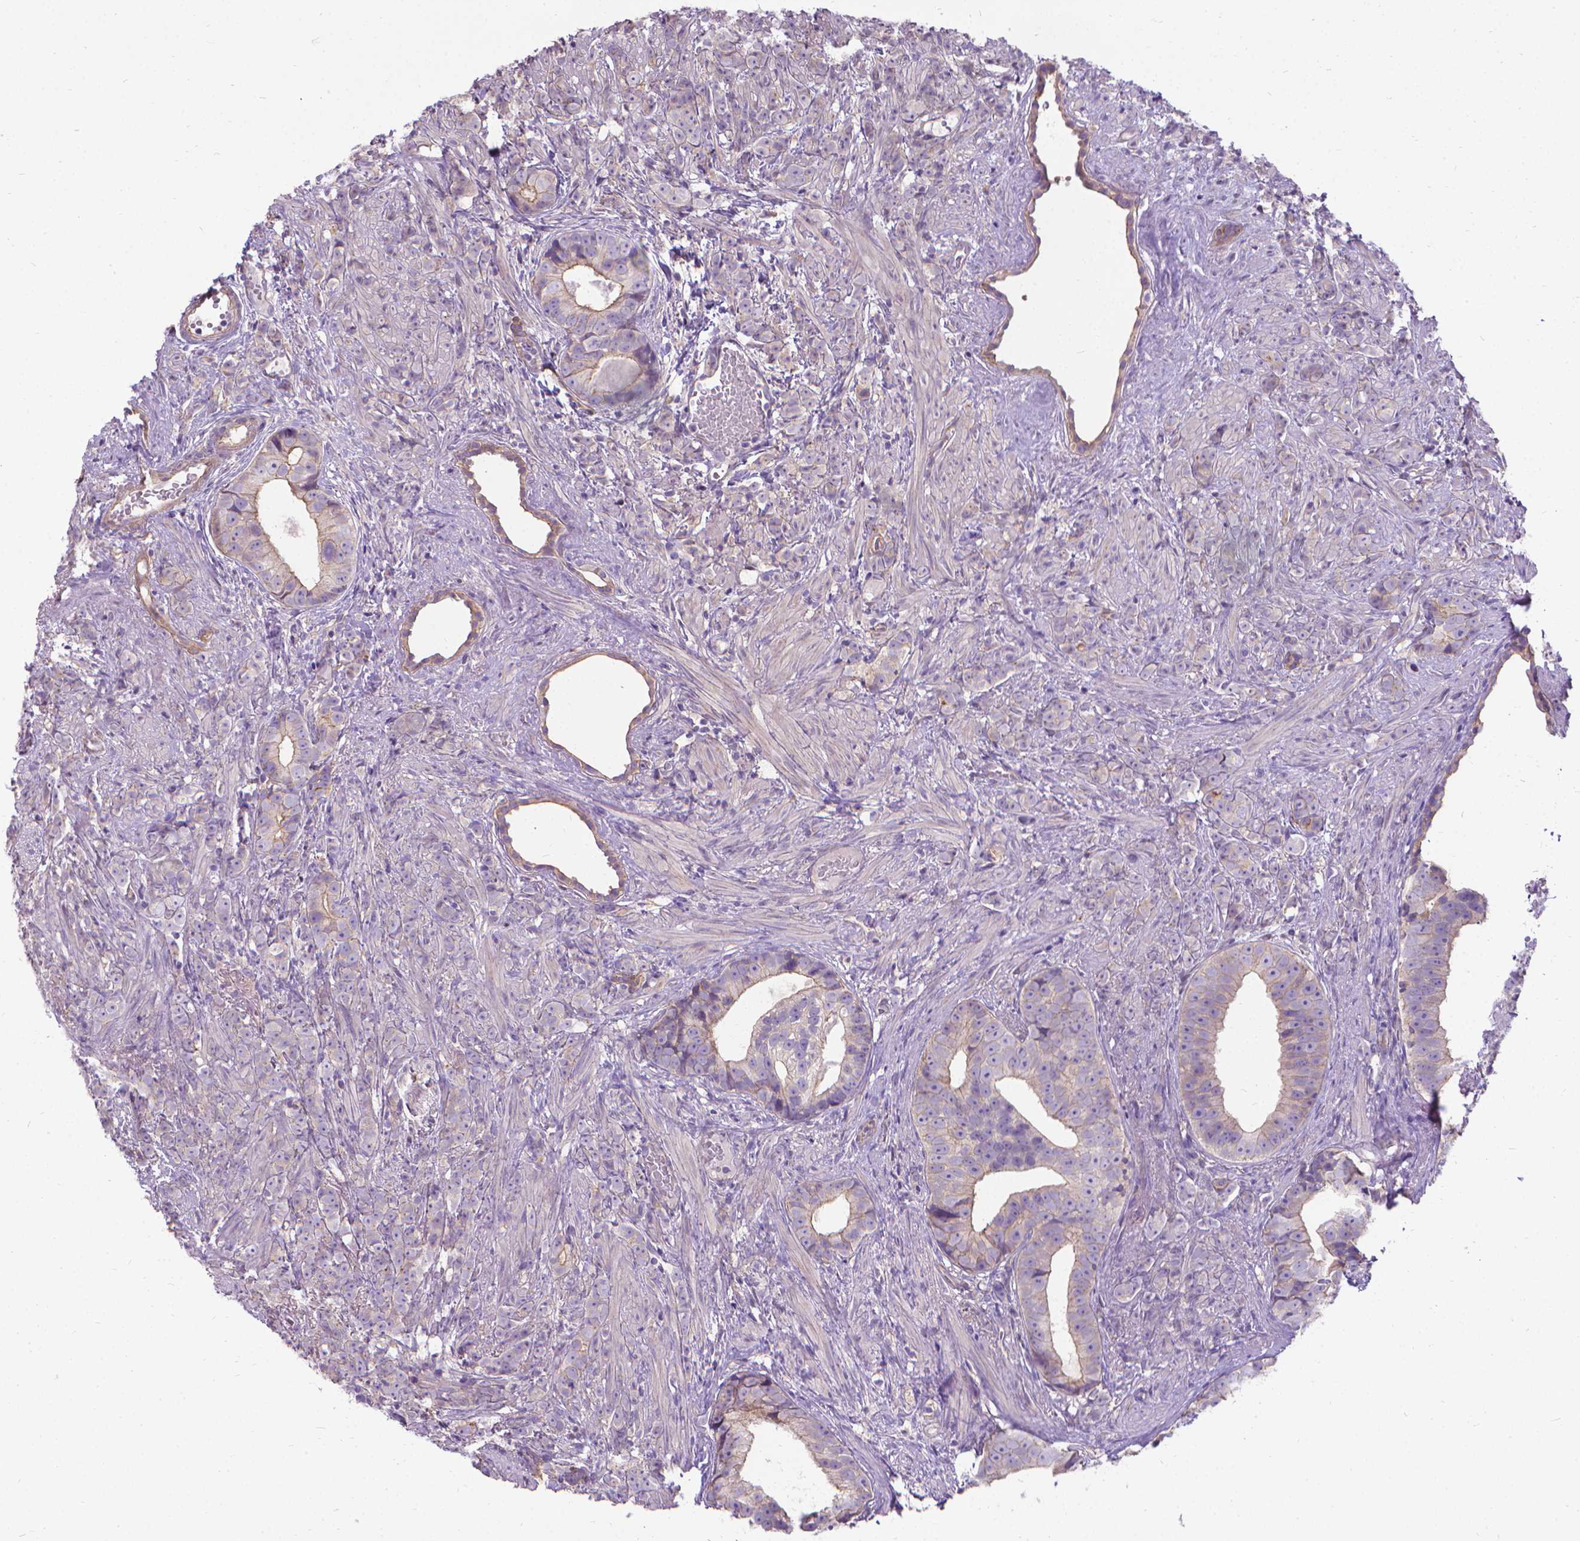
{"staining": {"intensity": "moderate", "quantity": "<25%", "location": "cytoplasmic/membranous"}, "tissue": "prostate cancer", "cell_type": "Tumor cells", "image_type": "cancer", "snomed": [{"axis": "morphology", "description": "Adenocarcinoma, High grade"}, {"axis": "topography", "description": "Prostate"}], "caption": "Adenocarcinoma (high-grade) (prostate) stained with DAB (3,3'-diaminobenzidine) immunohistochemistry (IHC) shows low levels of moderate cytoplasmic/membranous expression in approximately <25% of tumor cells. (DAB IHC with brightfield microscopy, high magnification).", "gene": "CFAP299", "patient": {"sex": "male", "age": 81}}